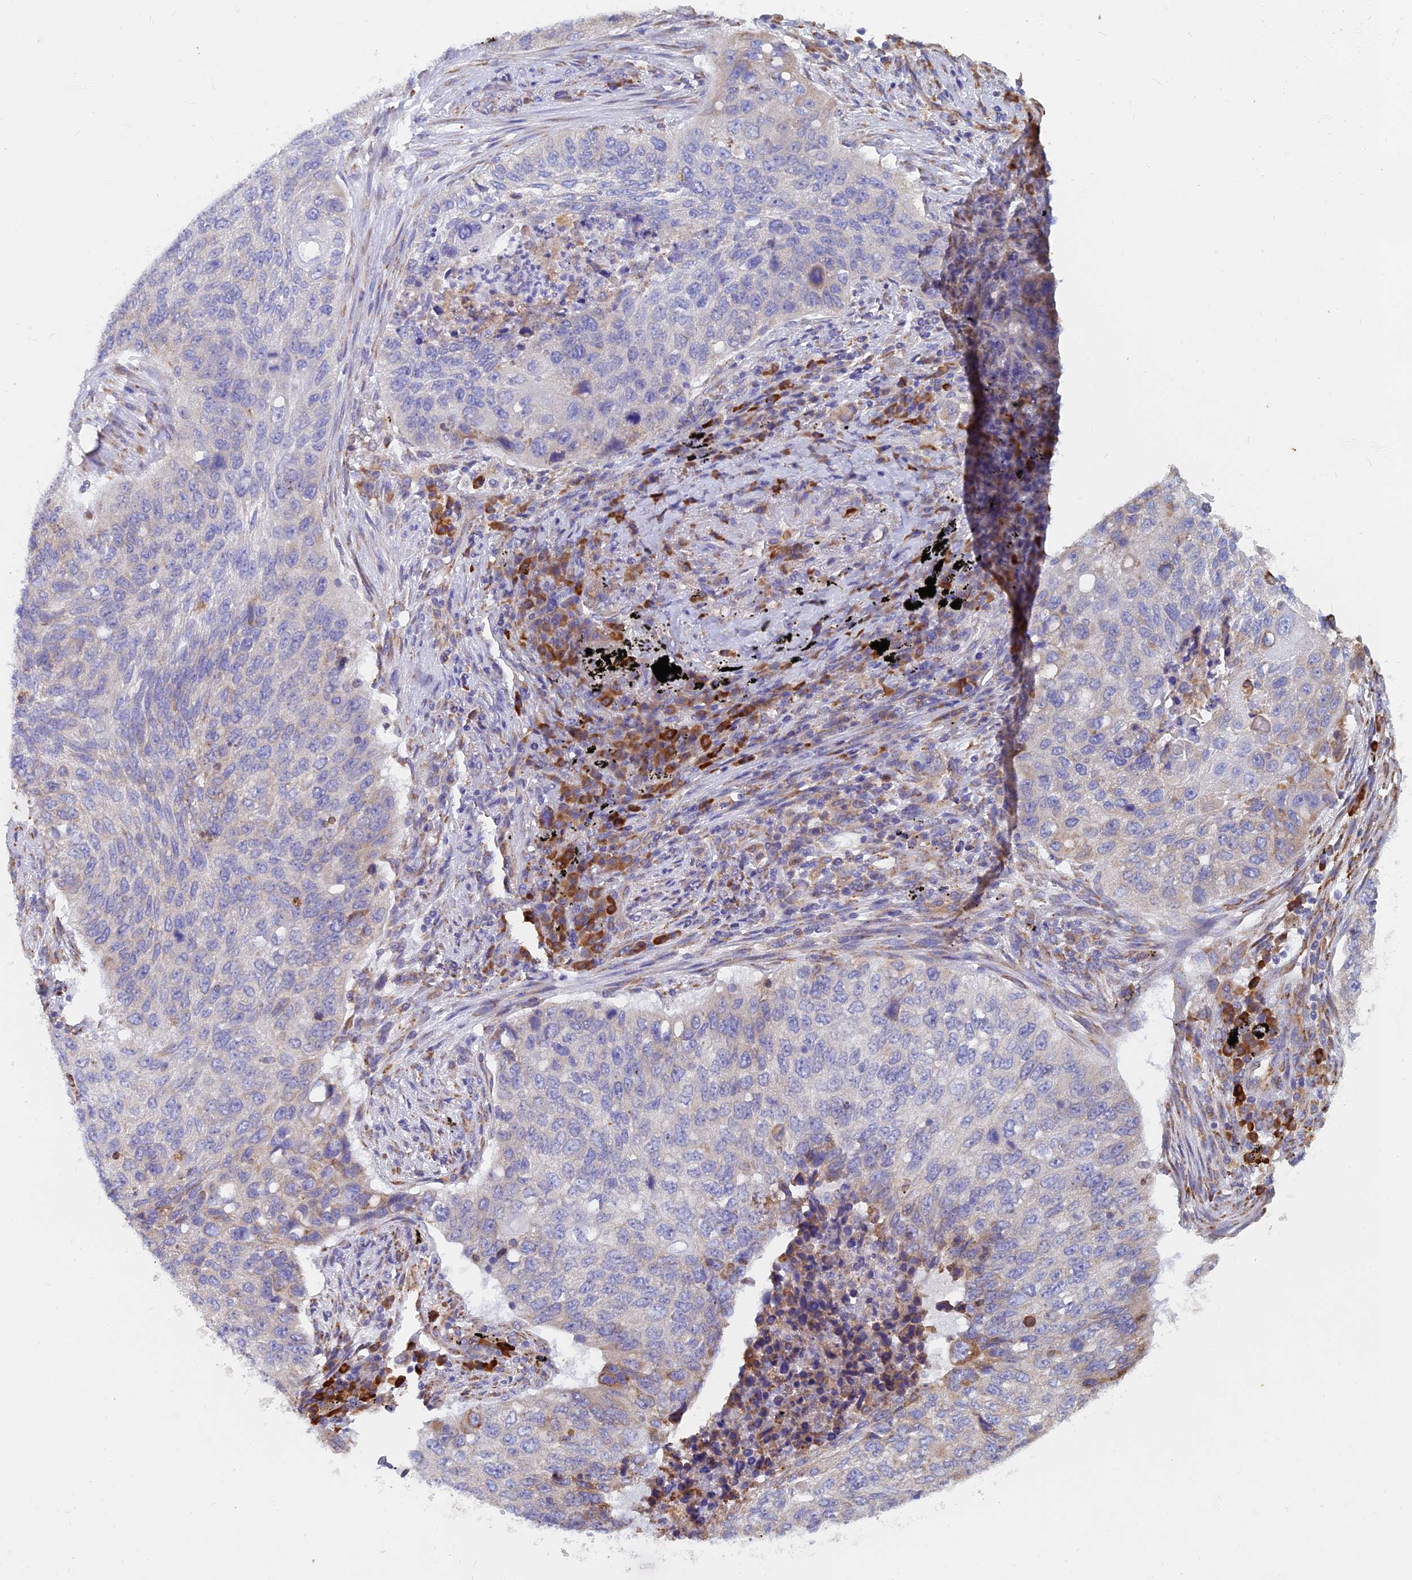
{"staining": {"intensity": "weak", "quantity": "<25%", "location": "cytoplasmic/membranous"}, "tissue": "lung cancer", "cell_type": "Tumor cells", "image_type": "cancer", "snomed": [{"axis": "morphology", "description": "Squamous cell carcinoma, NOS"}, {"axis": "topography", "description": "Lung"}], "caption": "Tumor cells are negative for protein expression in human lung cancer (squamous cell carcinoma).", "gene": "WDR35", "patient": {"sex": "female", "age": 63}}